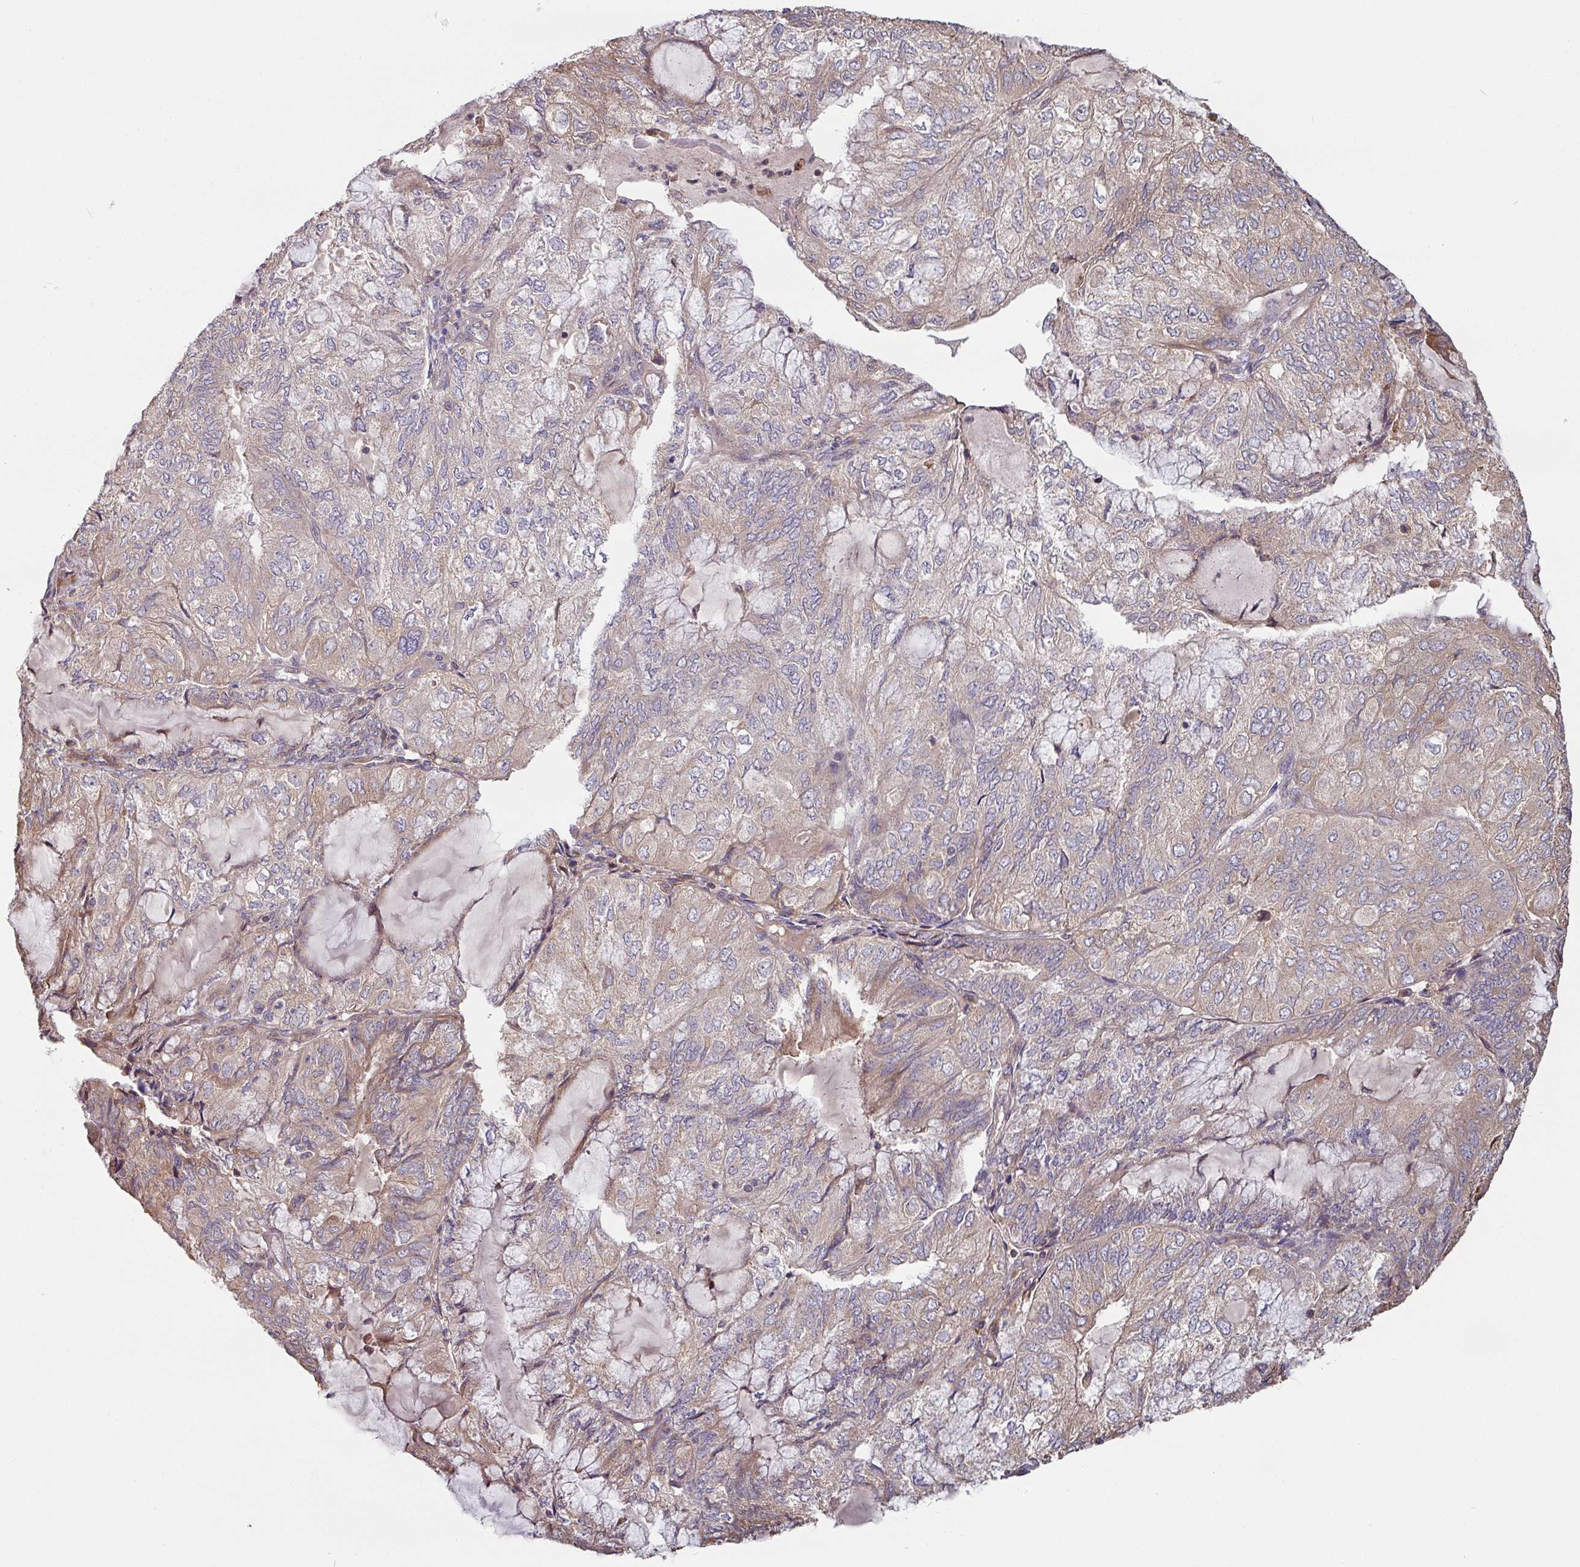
{"staining": {"intensity": "weak", "quantity": "25%-75%", "location": "cytoplasmic/membranous"}, "tissue": "endometrial cancer", "cell_type": "Tumor cells", "image_type": "cancer", "snomed": [{"axis": "morphology", "description": "Adenocarcinoma, NOS"}, {"axis": "topography", "description": "Endometrium"}], "caption": "A high-resolution histopathology image shows immunohistochemistry (IHC) staining of endometrial cancer (adenocarcinoma), which shows weak cytoplasmic/membranous expression in about 25%-75% of tumor cells.", "gene": "SIK1", "patient": {"sex": "female", "age": 81}}